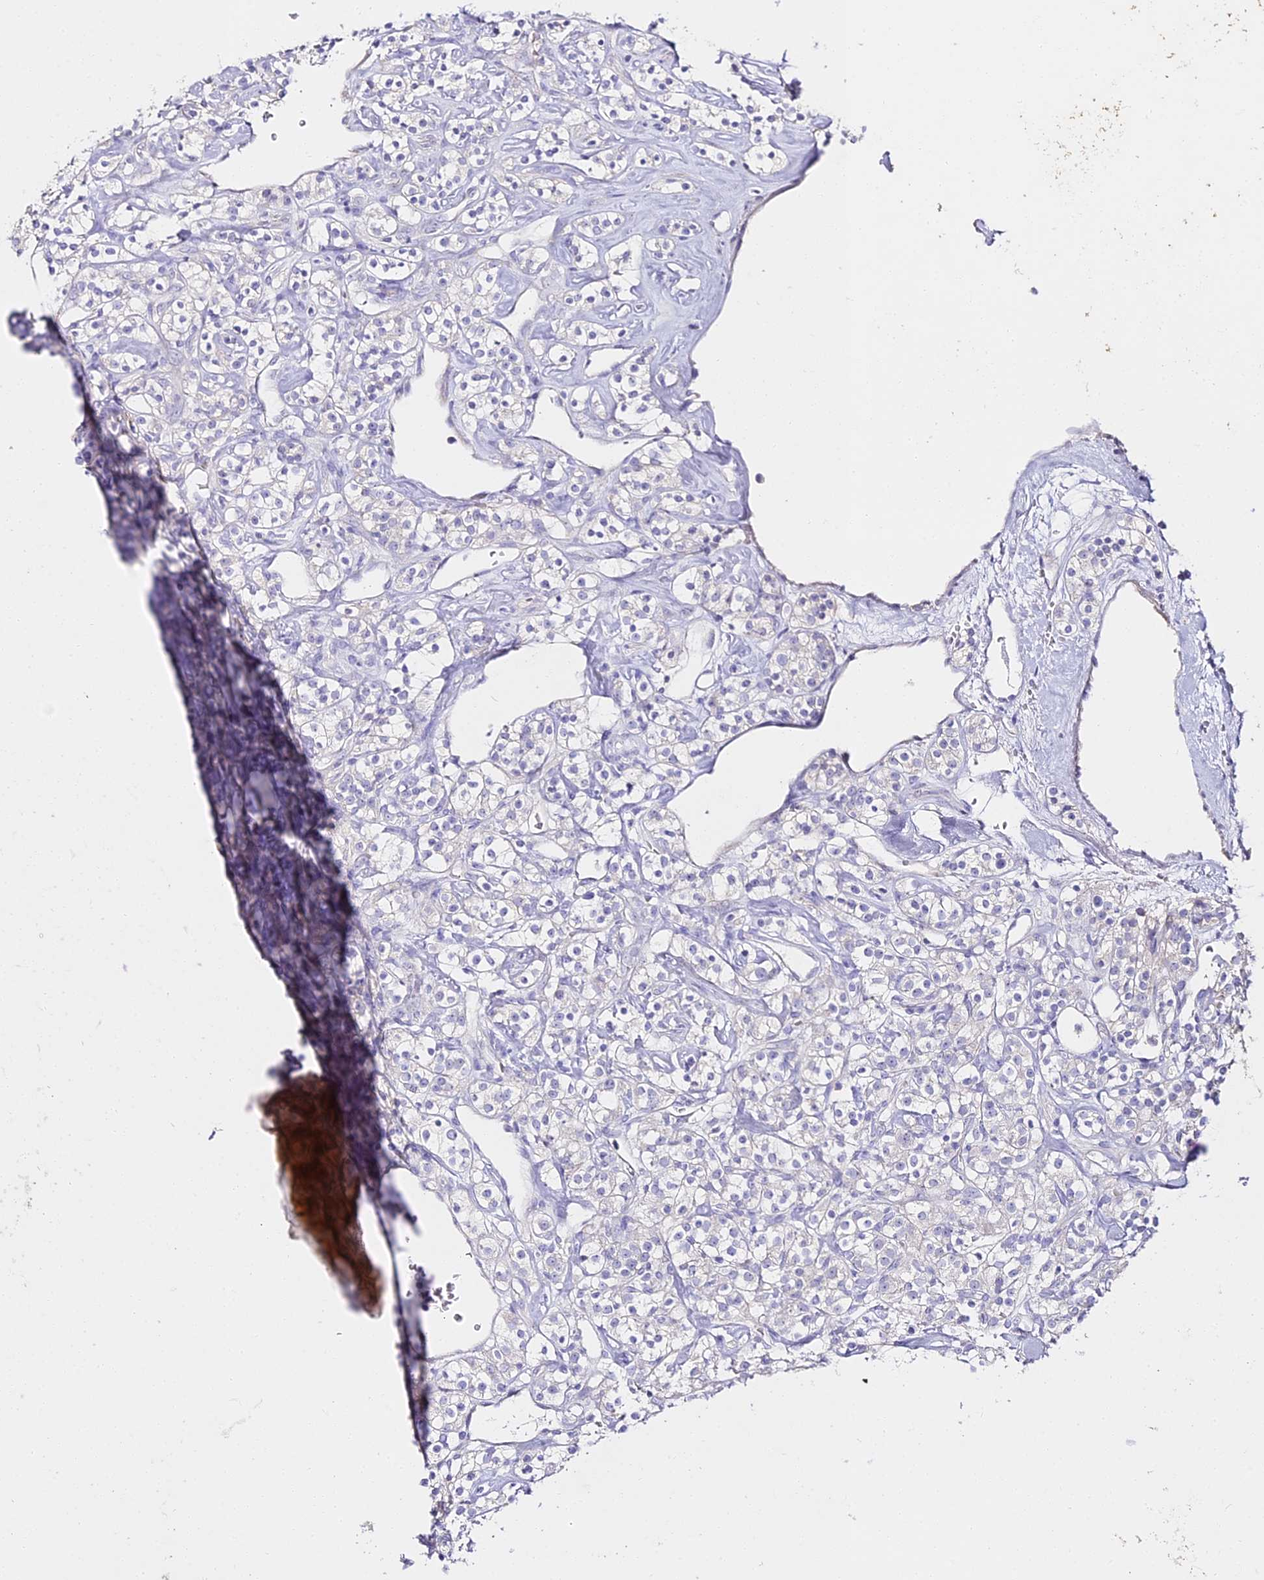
{"staining": {"intensity": "negative", "quantity": "none", "location": "none"}, "tissue": "renal cancer", "cell_type": "Tumor cells", "image_type": "cancer", "snomed": [{"axis": "morphology", "description": "Adenocarcinoma, NOS"}, {"axis": "topography", "description": "Kidney"}], "caption": "A high-resolution histopathology image shows immunohistochemistry staining of adenocarcinoma (renal), which shows no significant staining in tumor cells. (Stains: DAB IHC with hematoxylin counter stain, Microscopy: brightfield microscopy at high magnification).", "gene": "ALPG", "patient": {"sex": "male", "age": 77}}